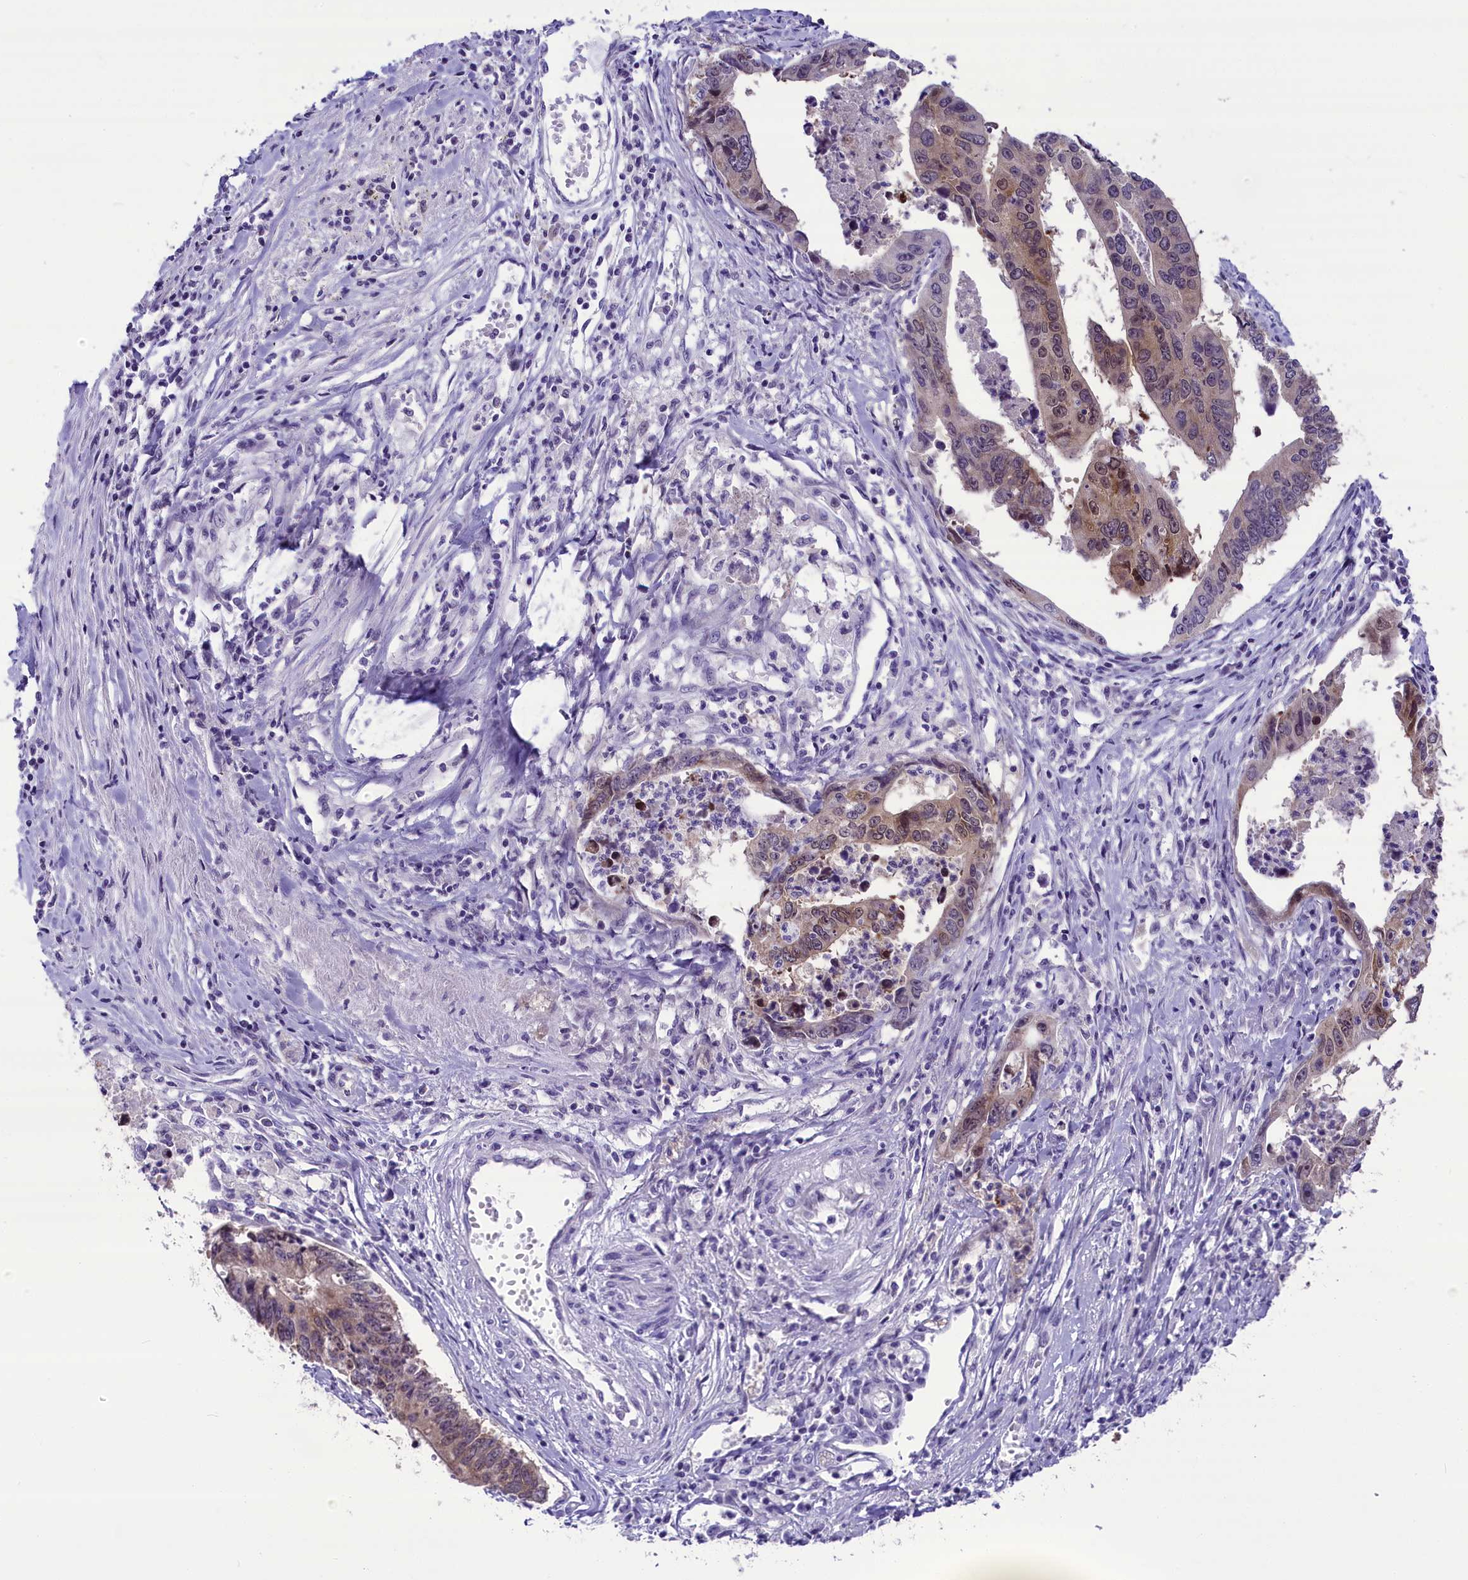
{"staining": {"intensity": "moderate", "quantity": "25%-75%", "location": "cytoplasmic/membranous,nuclear"}, "tissue": "stomach cancer", "cell_type": "Tumor cells", "image_type": "cancer", "snomed": [{"axis": "morphology", "description": "Adenocarcinoma, NOS"}, {"axis": "topography", "description": "Stomach"}], "caption": "Stomach adenocarcinoma tissue reveals moderate cytoplasmic/membranous and nuclear expression in about 25%-75% of tumor cells", "gene": "PRR15", "patient": {"sex": "male", "age": 59}}